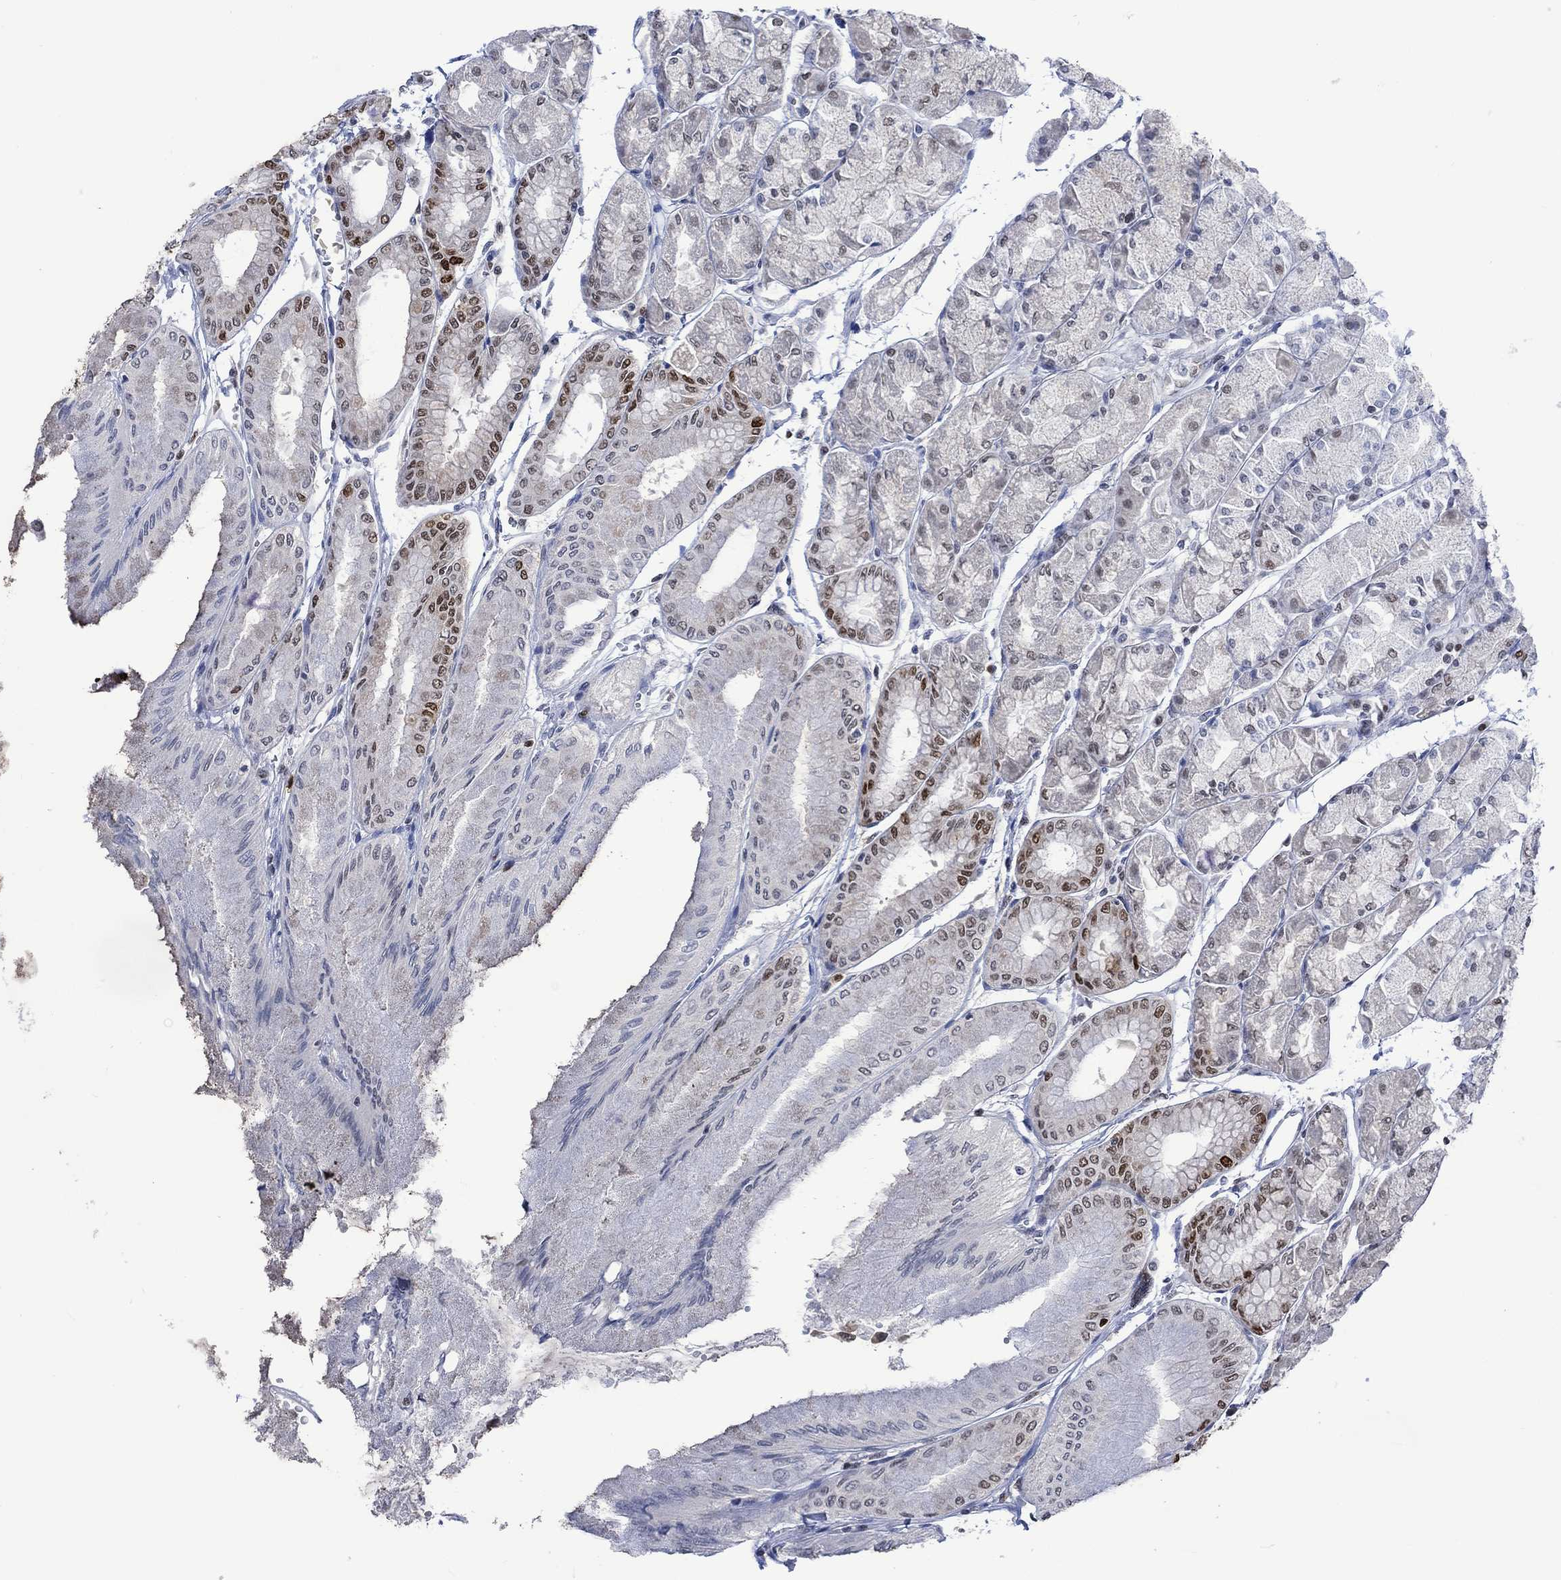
{"staining": {"intensity": "strong", "quantity": "25%-75%", "location": "nuclear"}, "tissue": "stomach", "cell_type": "Glandular cells", "image_type": "normal", "snomed": [{"axis": "morphology", "description": "Normal tissue, NOS"}, {"axis": "topography", "description": "Stomach, upper"}], "caption": "Glandular cells display strong nuclear expression in approximately 25%-75% of cells in unremarkable stomach. The staining was performed using DAB to visualize the protein expression in brown, while the nuclei were stained in blue with hematoxylin (Magnification: 20x).", "gene": "RAD54L2", "patient": {"sex": "male", "age": 60}}